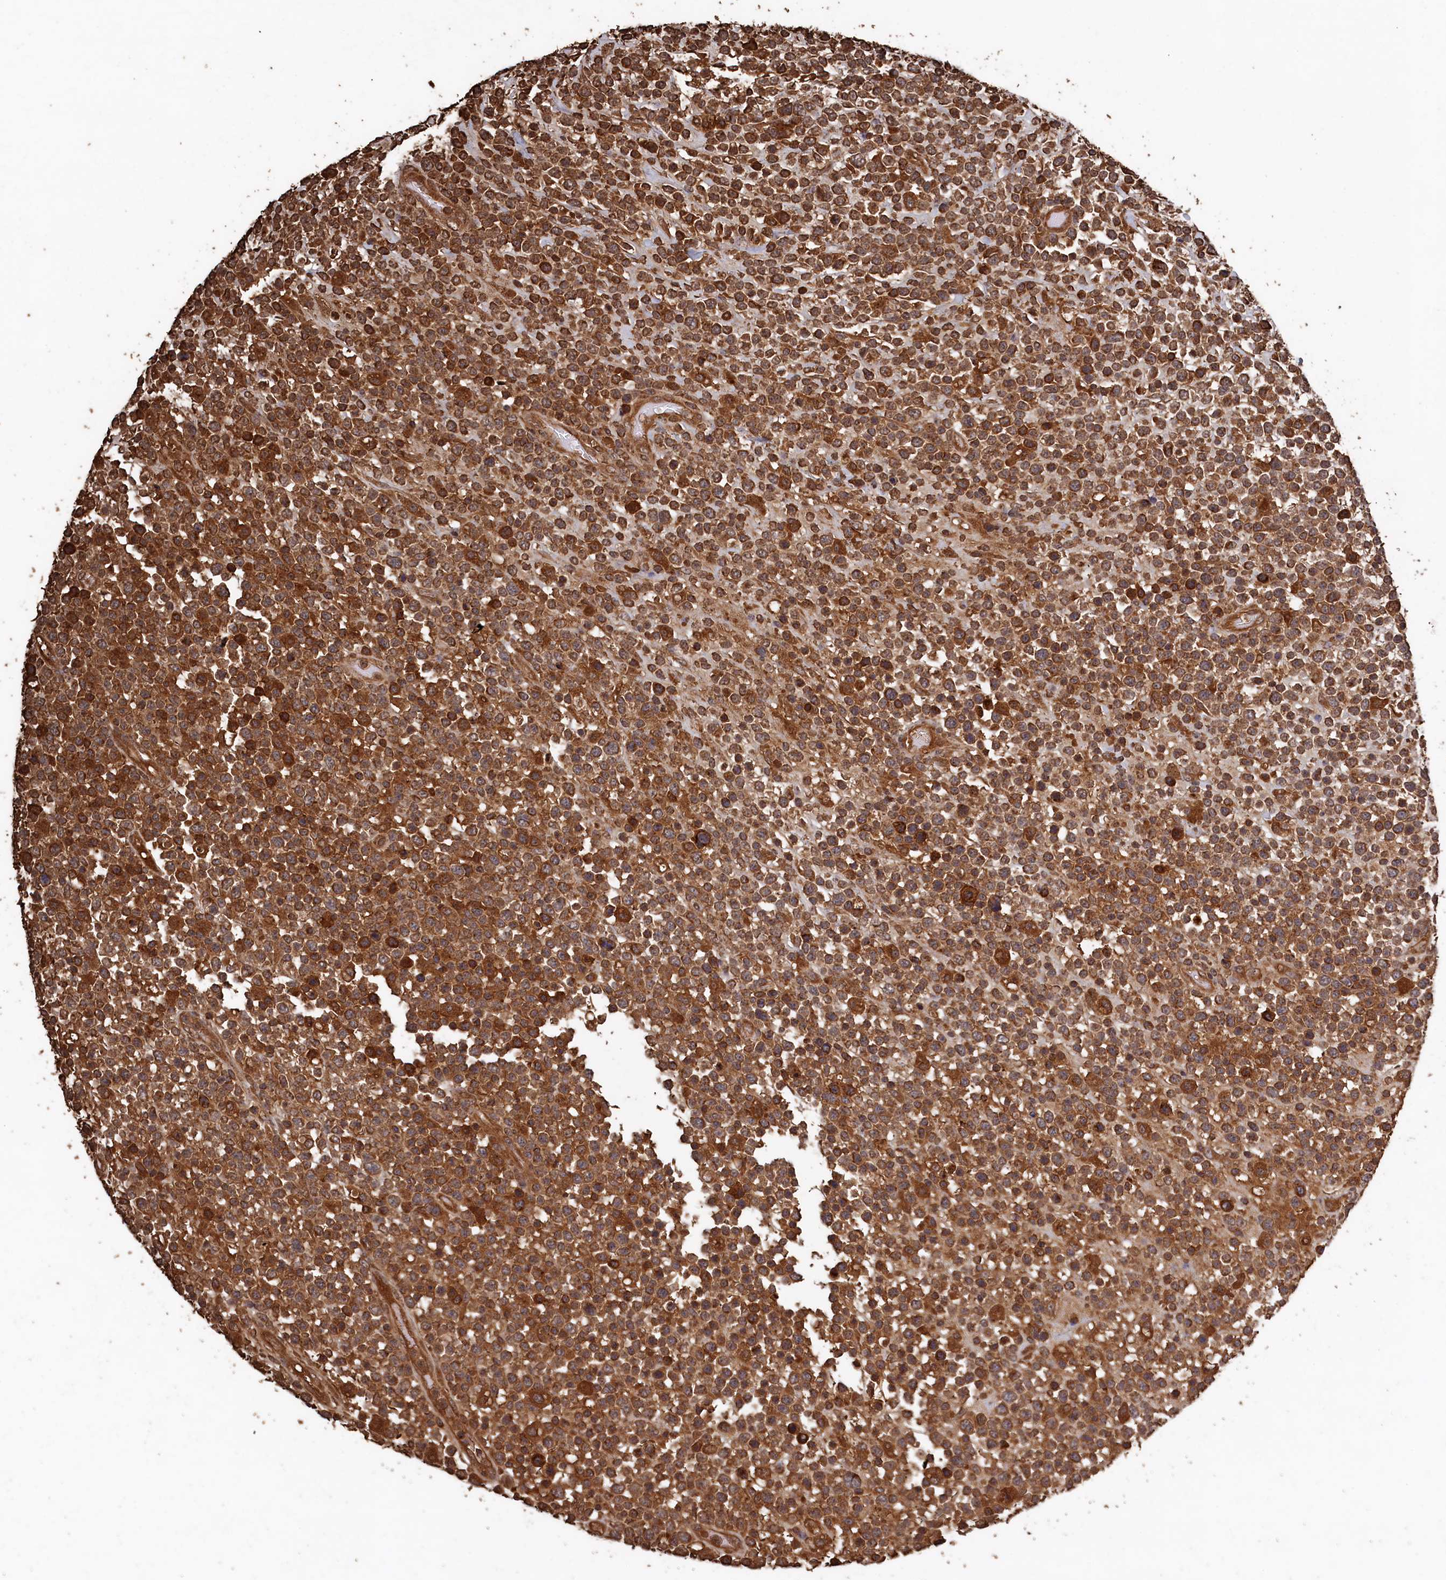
{"staining": {"intensity": "moderate", "quantity": ">75%", "location": "cytoplasmic/membranous"}, "tissue": "lymphoma", "cell_type": "Tumor cells", "image_type": "cancer", "snomed": [{"axis": "morphology", "description": "Malignant lymphoma, non-Hodgkin's type, High grade"}, {"axis": "topography", "description": "Colon"}], "caption": "Moderate cytoplasmic/membranous protein positivity is appreciated in approximately >75% of tumor cells in malignant lymphoma, non-Hodgkin's type (high-grade). The protein is shown in brown color, while the nuclei are stained blue.", "gene": "SNX33", "patient": {"sex": "female", "age": 53}}